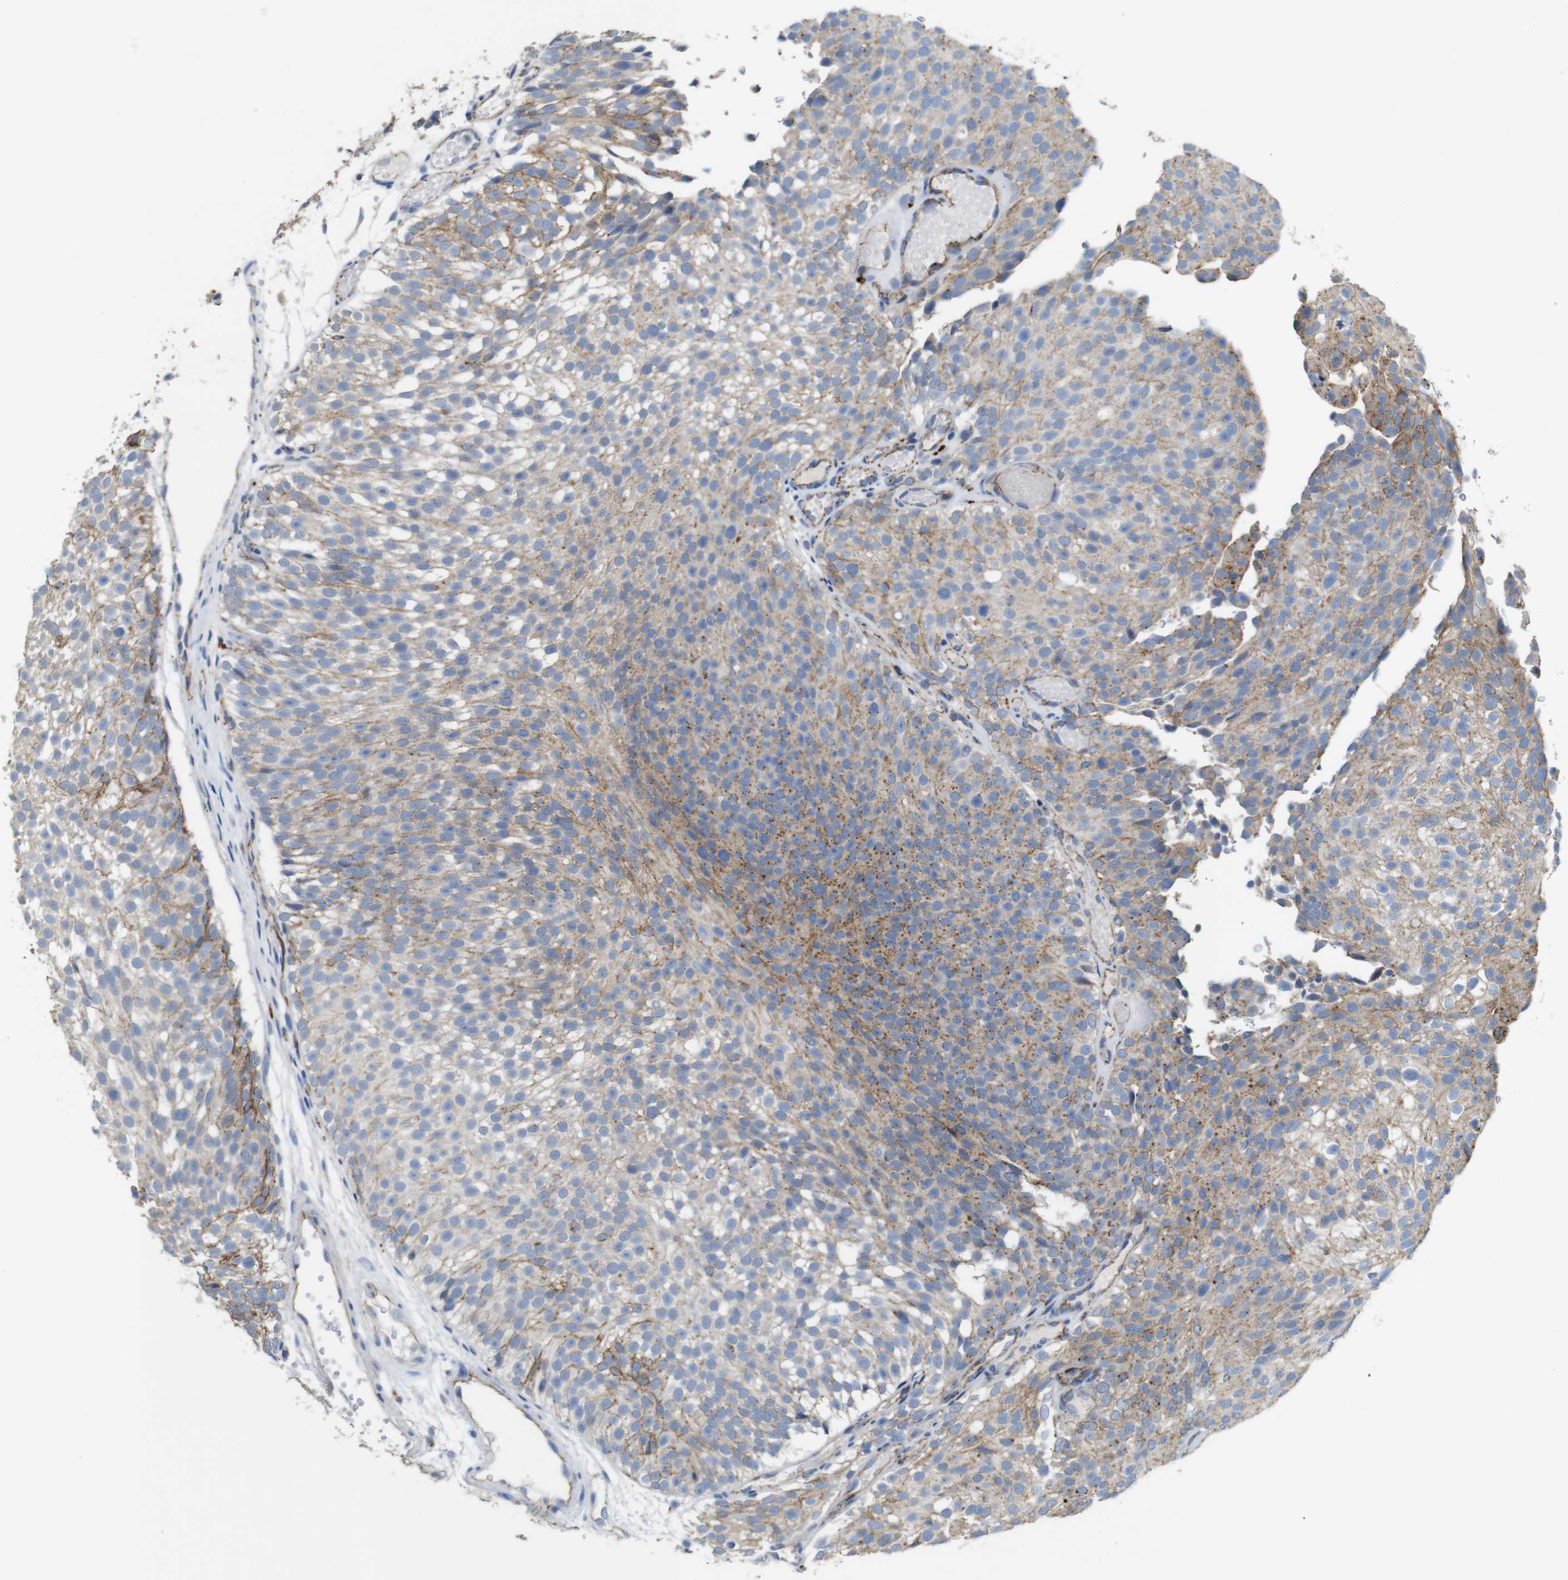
{"staining": {"intensity": "moderate", "quantity": "25%-75%", "location": "cytoplasmic/membranous"}, "tissue": "urothelial cancer", "cell_type": "Tumor cells", "image_type": "cancer", "snomed": [{"axis": "morphology", "description": "Urothelial carcinoma, Low grade"}, {"axis": "topography", "description": "Urinary bladder"}], "caption": "Brown immunohistochemical staining in human urothelial cancer demonstrates moderate cytoplasmic/membranous positivity in about 25%-75% of tumor cells. (DAB IHC with brightfield microscopy, high magnification).", "gene": "NHLRC3", "patient": {"sex": "male", "age": 78}}